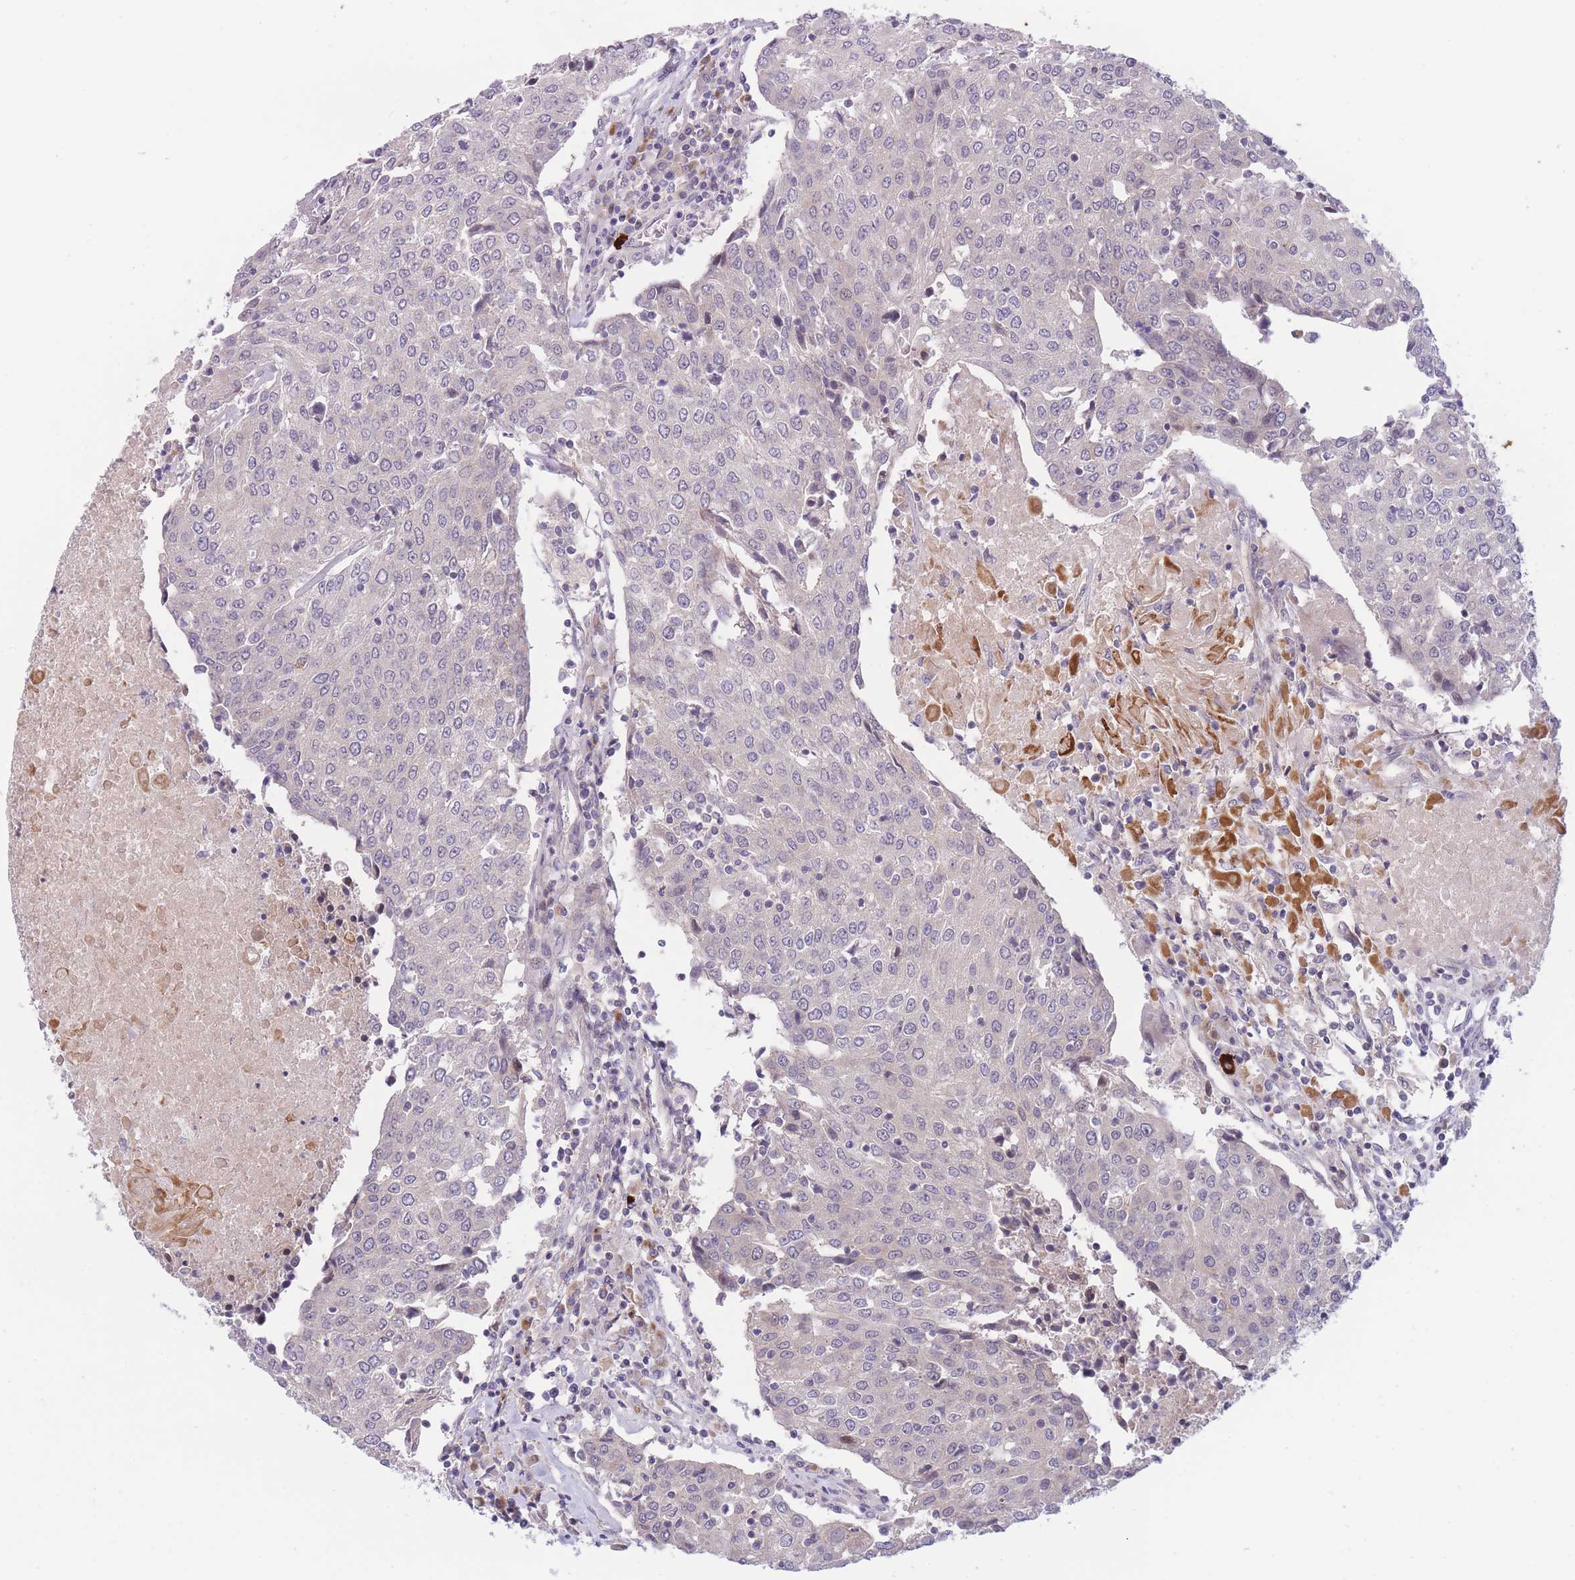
{"staining": {"intensity": "negative", "quantity": "none", "location": "none"}, "tissue": "urothelial cancer", "cell_type": "Tumor cells", "image_type": "cancer", "snomed": [{"axis": "morphology", "description": "Urothelial carcinoma, High grade"}, {"axis": "topography", "description": "Urinary bladder"}], "caption": "Immunohistochemistry (IHC) of human urothelial cancer displays no staining in tumor cells. The staining was performed using DAB (3,3'-diaminobenzidine) to visualize the protein expression in brown, while the nuclei were stained in blue with hematoxylin (Magnification: 20x).", "gene": "CDC25B", "patient": {"sex": "female", "age": 85}}